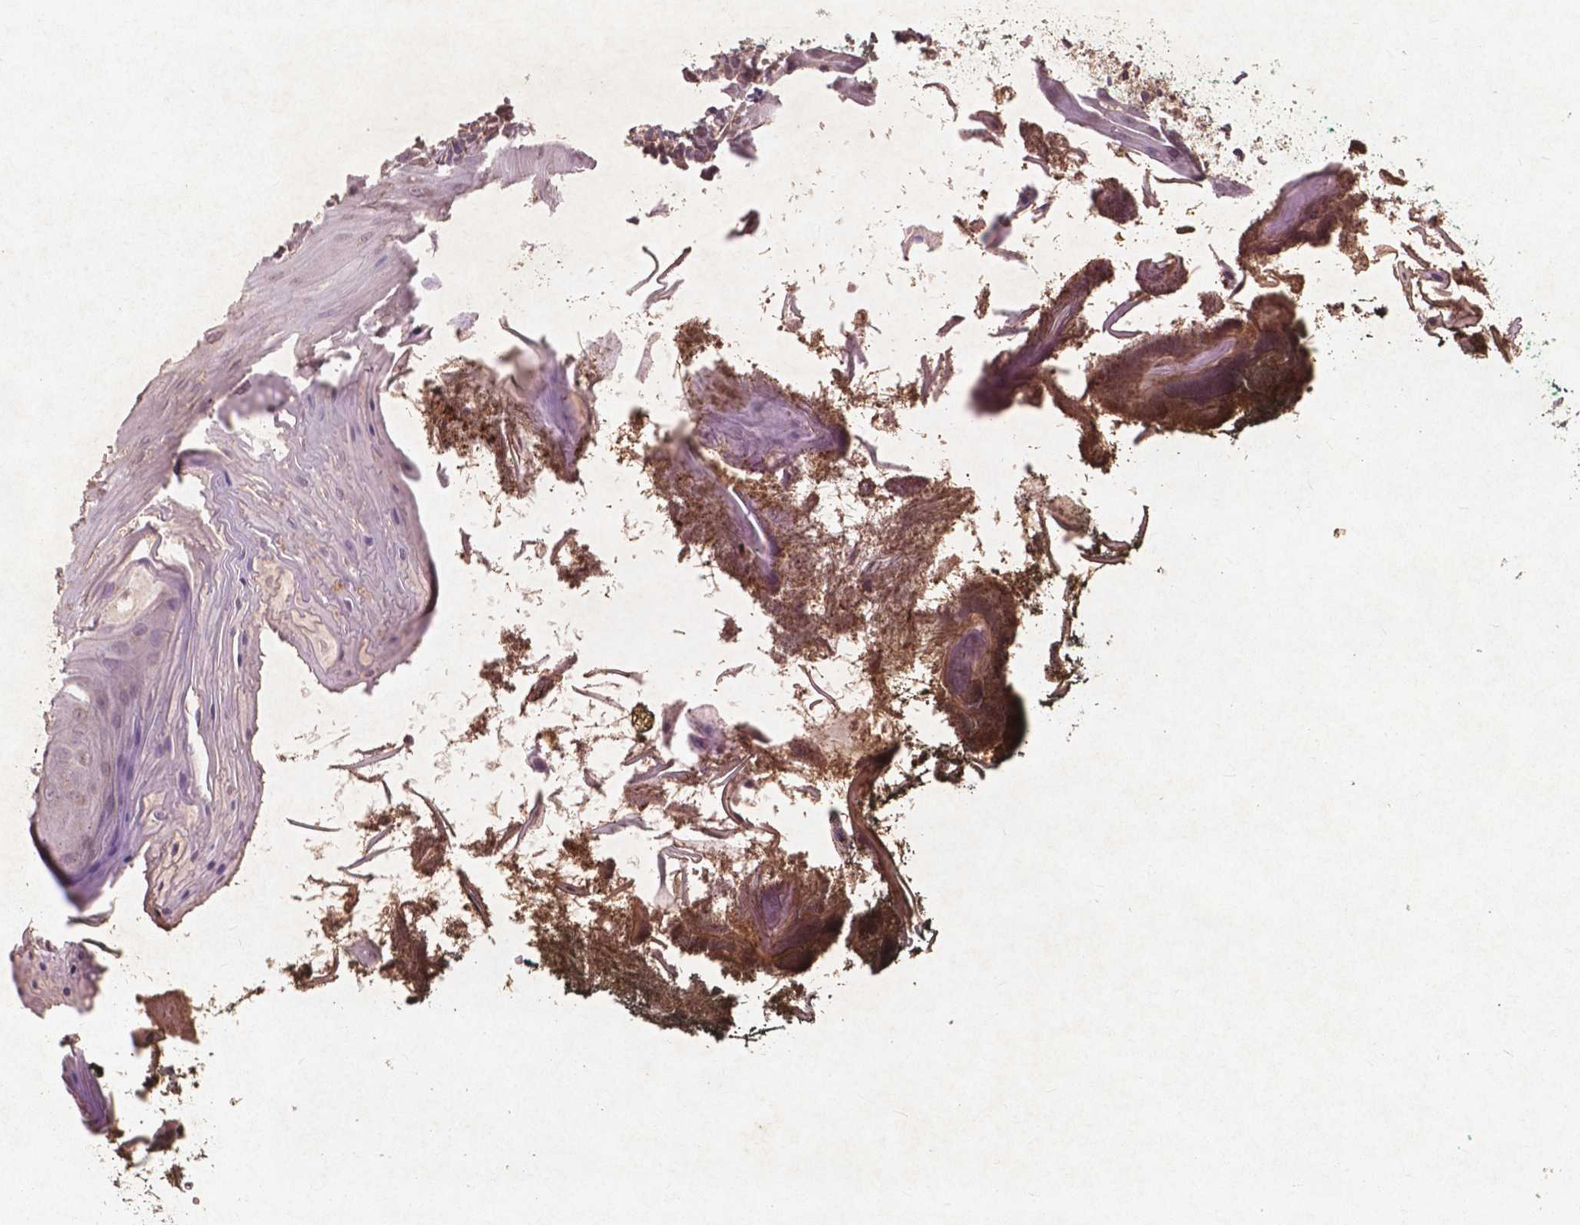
{"staining": {"intensity": "moderate", "quantity": ">75%", "location": "cytoplasmic/membranous"}, "tissue": "oral mucosa", "cell_type": "Squamous epithelial cells", "image_type": "normal", "snomed": [{"axis": "morphology", "description": "Normal tissue, NOS"}, {"axis": "topography", "description": "Oral tissue"}], "caption": "Protein staining reveals moderate cytoplasmic/membranous expression in approximately >75% of squamous epithelial cells in benign oral mucosa.", "gene": "ST6GALNAC5", "patient": {"sex": "male", "age": 9}}